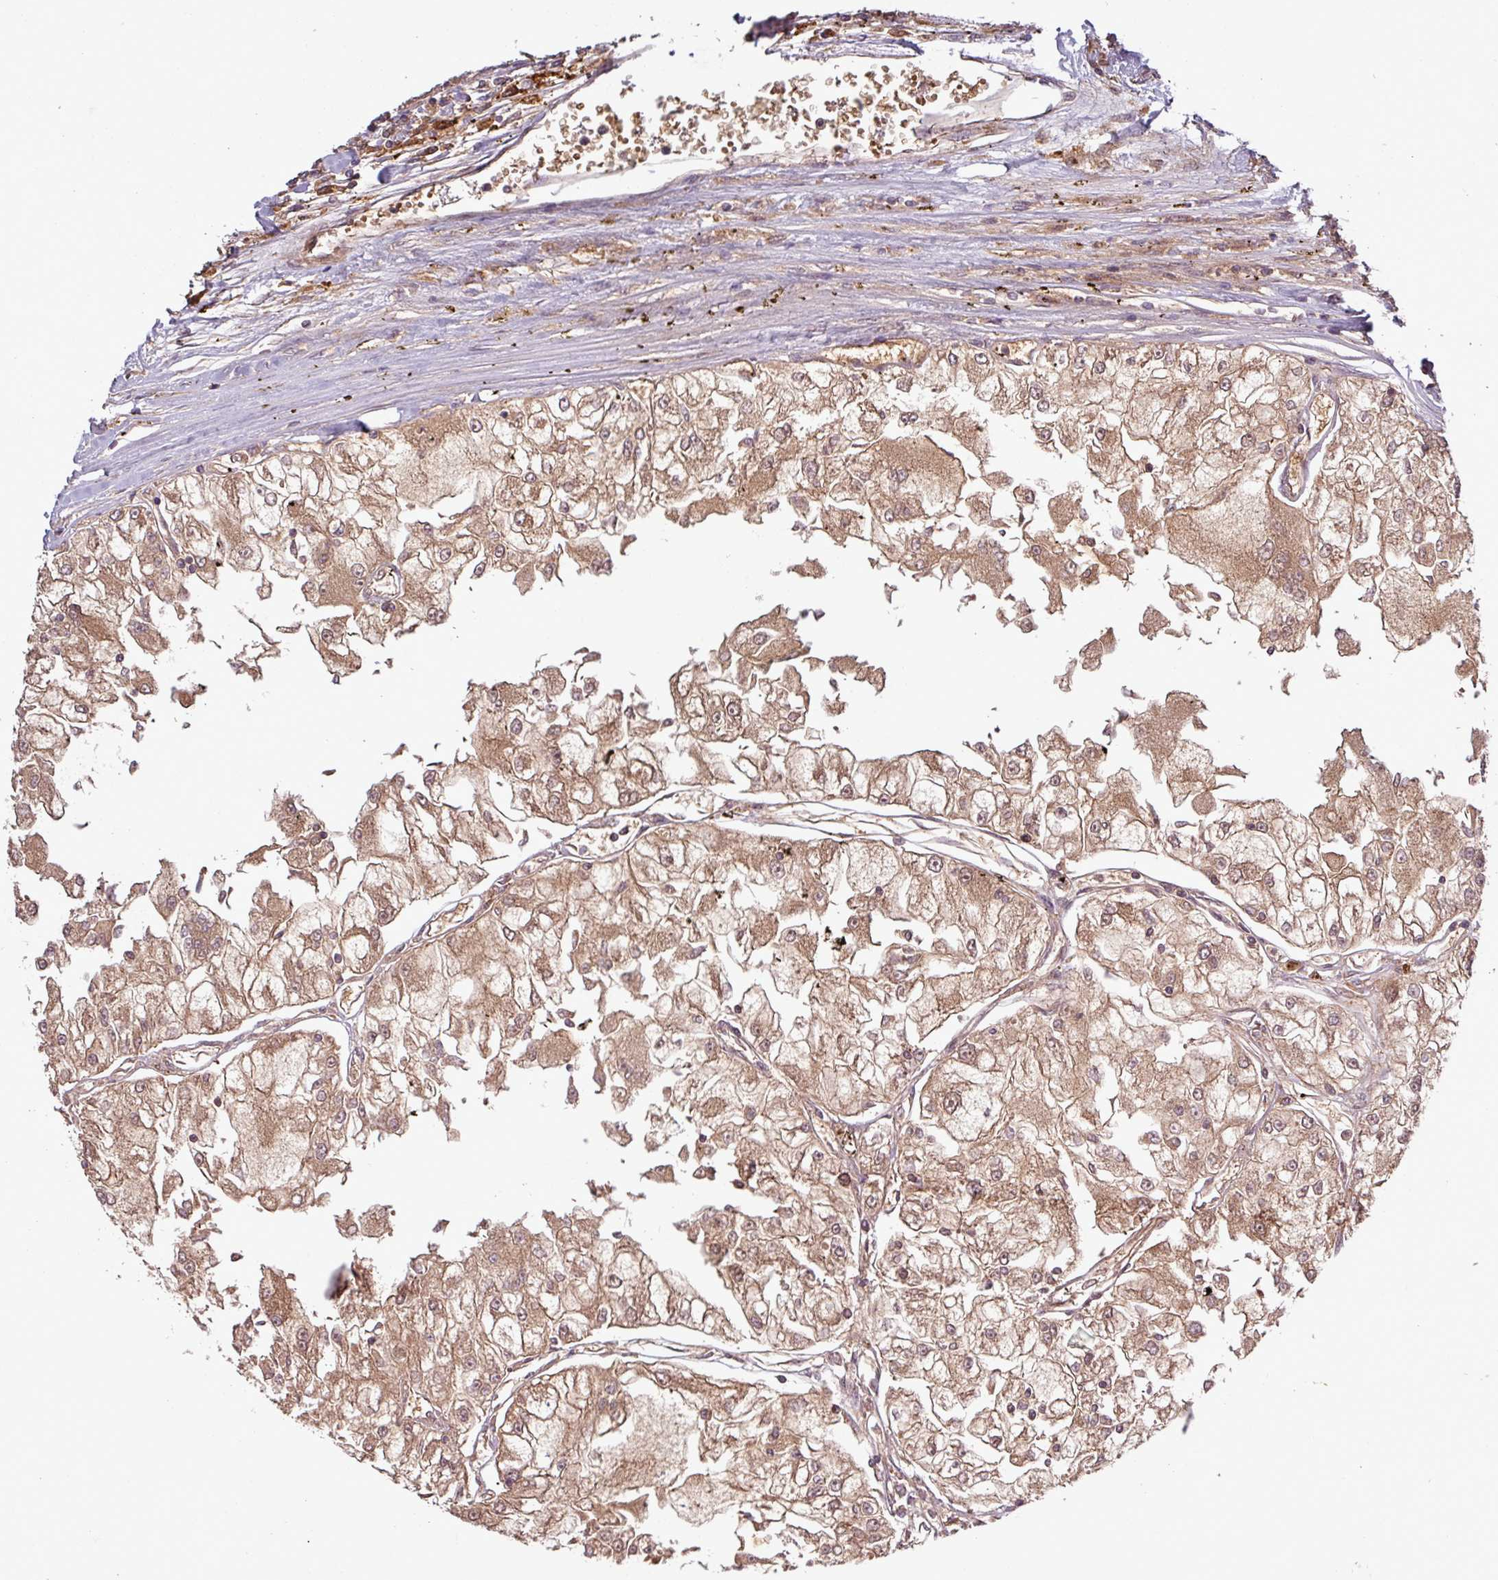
{"staining": {"intensity": "moderate", "quantity": ">75%", "location": "cytoplasmic/membranous"}, "tissue": "renal cancer", "cell_type": "Tumor cells", "image_type": "cancer", "snomed": [{"axis": "morphology", "description": "Adenocarcinoma, NOS"}, {"axis": "topography", "description": "Kidney"}], "caption": "Human adenocarcinoma (renal) stained with a protein marker shows moderate staining in tumor cells.", "gene": "SIRPB2", "patient": {"sex": "female", "age": 72}}